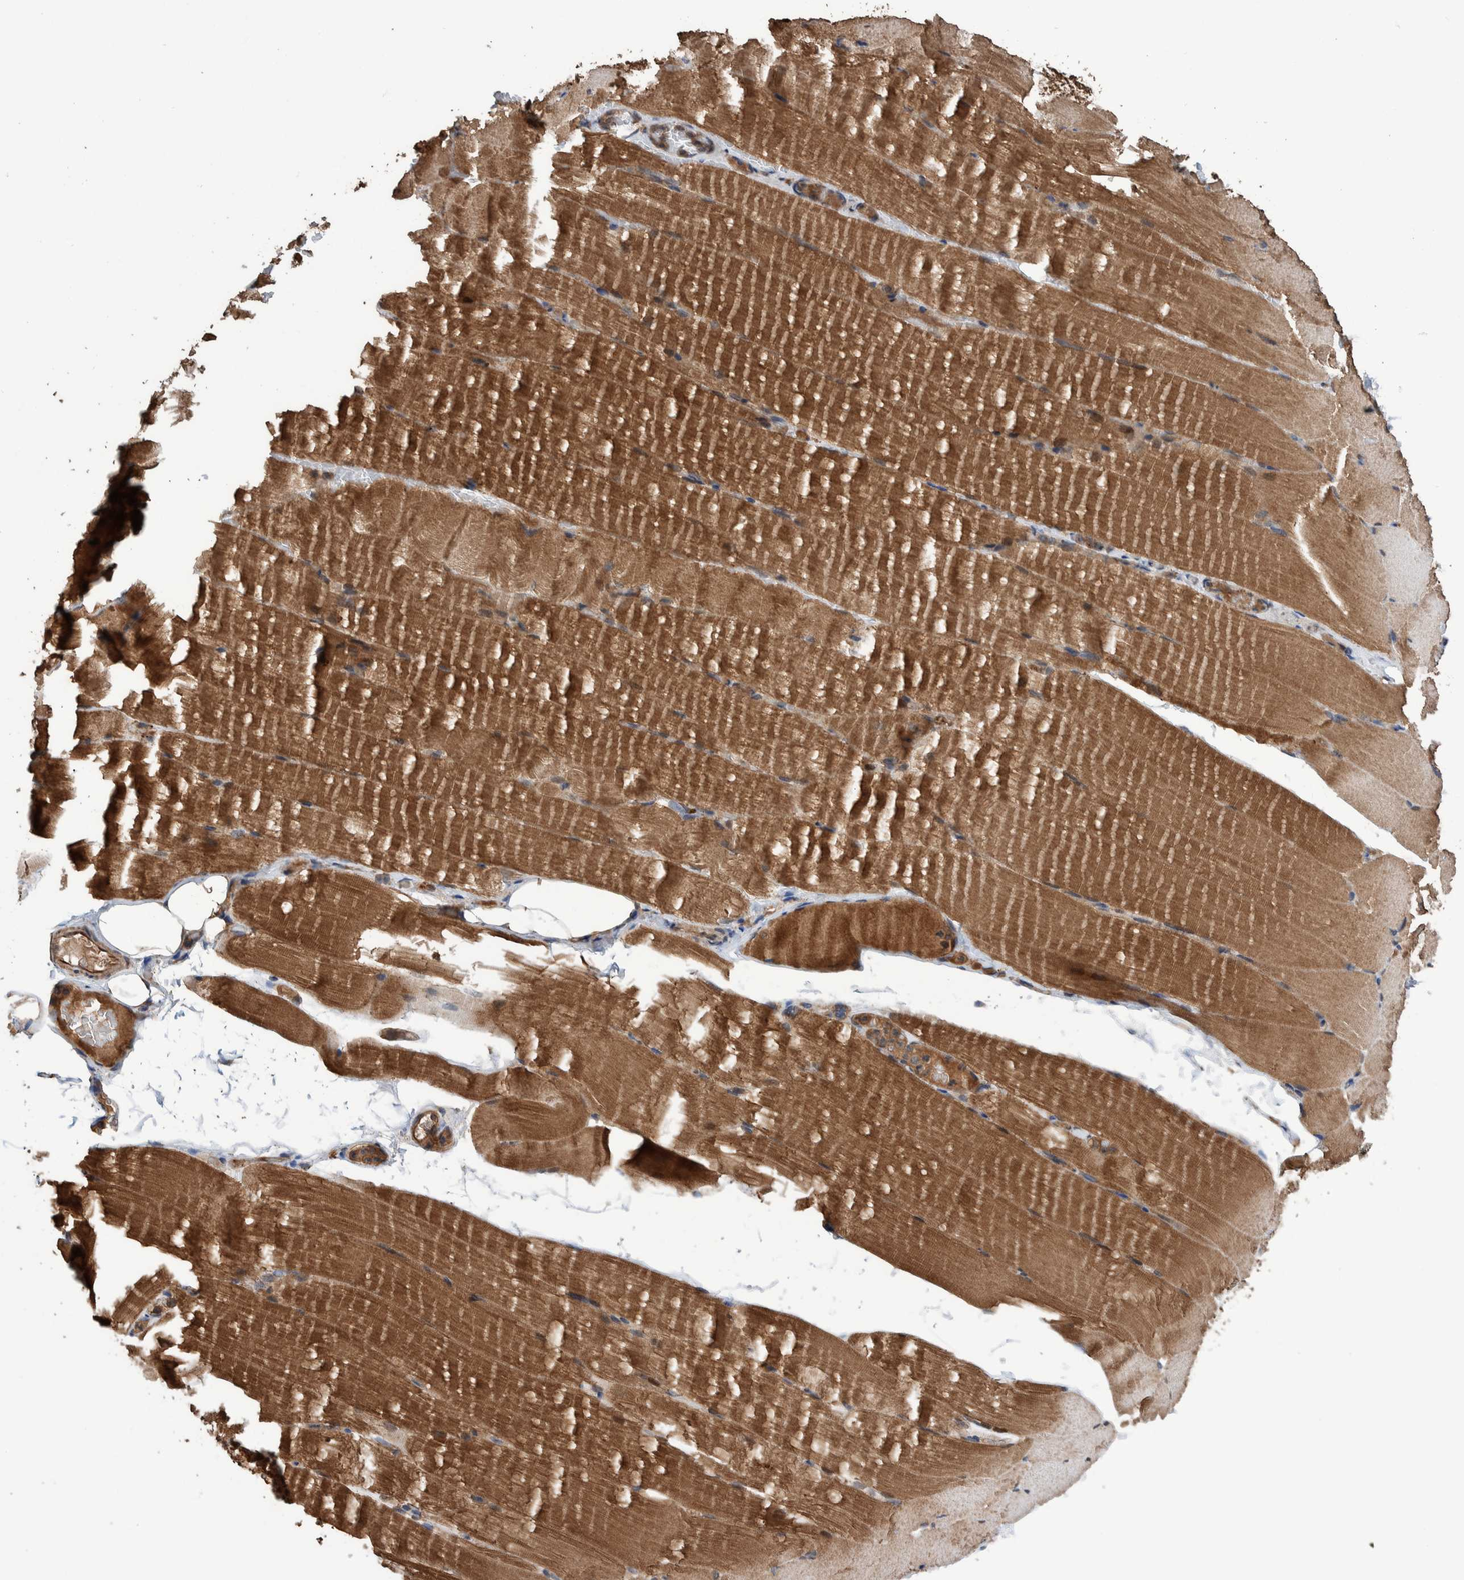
{"staining": {"intensity": "moderate", "quantity": ">75%", "location": "cytoplasmic/membranous"}, "tissue": "skeletal muscle", "cell_type": "Myocytes", "image_type": "normal", "snomed": [{"axis": "morphology", "description": "Normal tissue, NOS"}, {"axis": "topography", "description": "Skeletal muscle"}, {"axis": "topography", "description": "Parathyroid gland"}], "caption": "Skeletal muscle stained for a protein (brown) reveals moderate cytoplasmic/membranous positive staining in approximately >75% of myocytes.", "gene": "ENSG00000251537", "patient": {"sex": "female", "age": 37}}